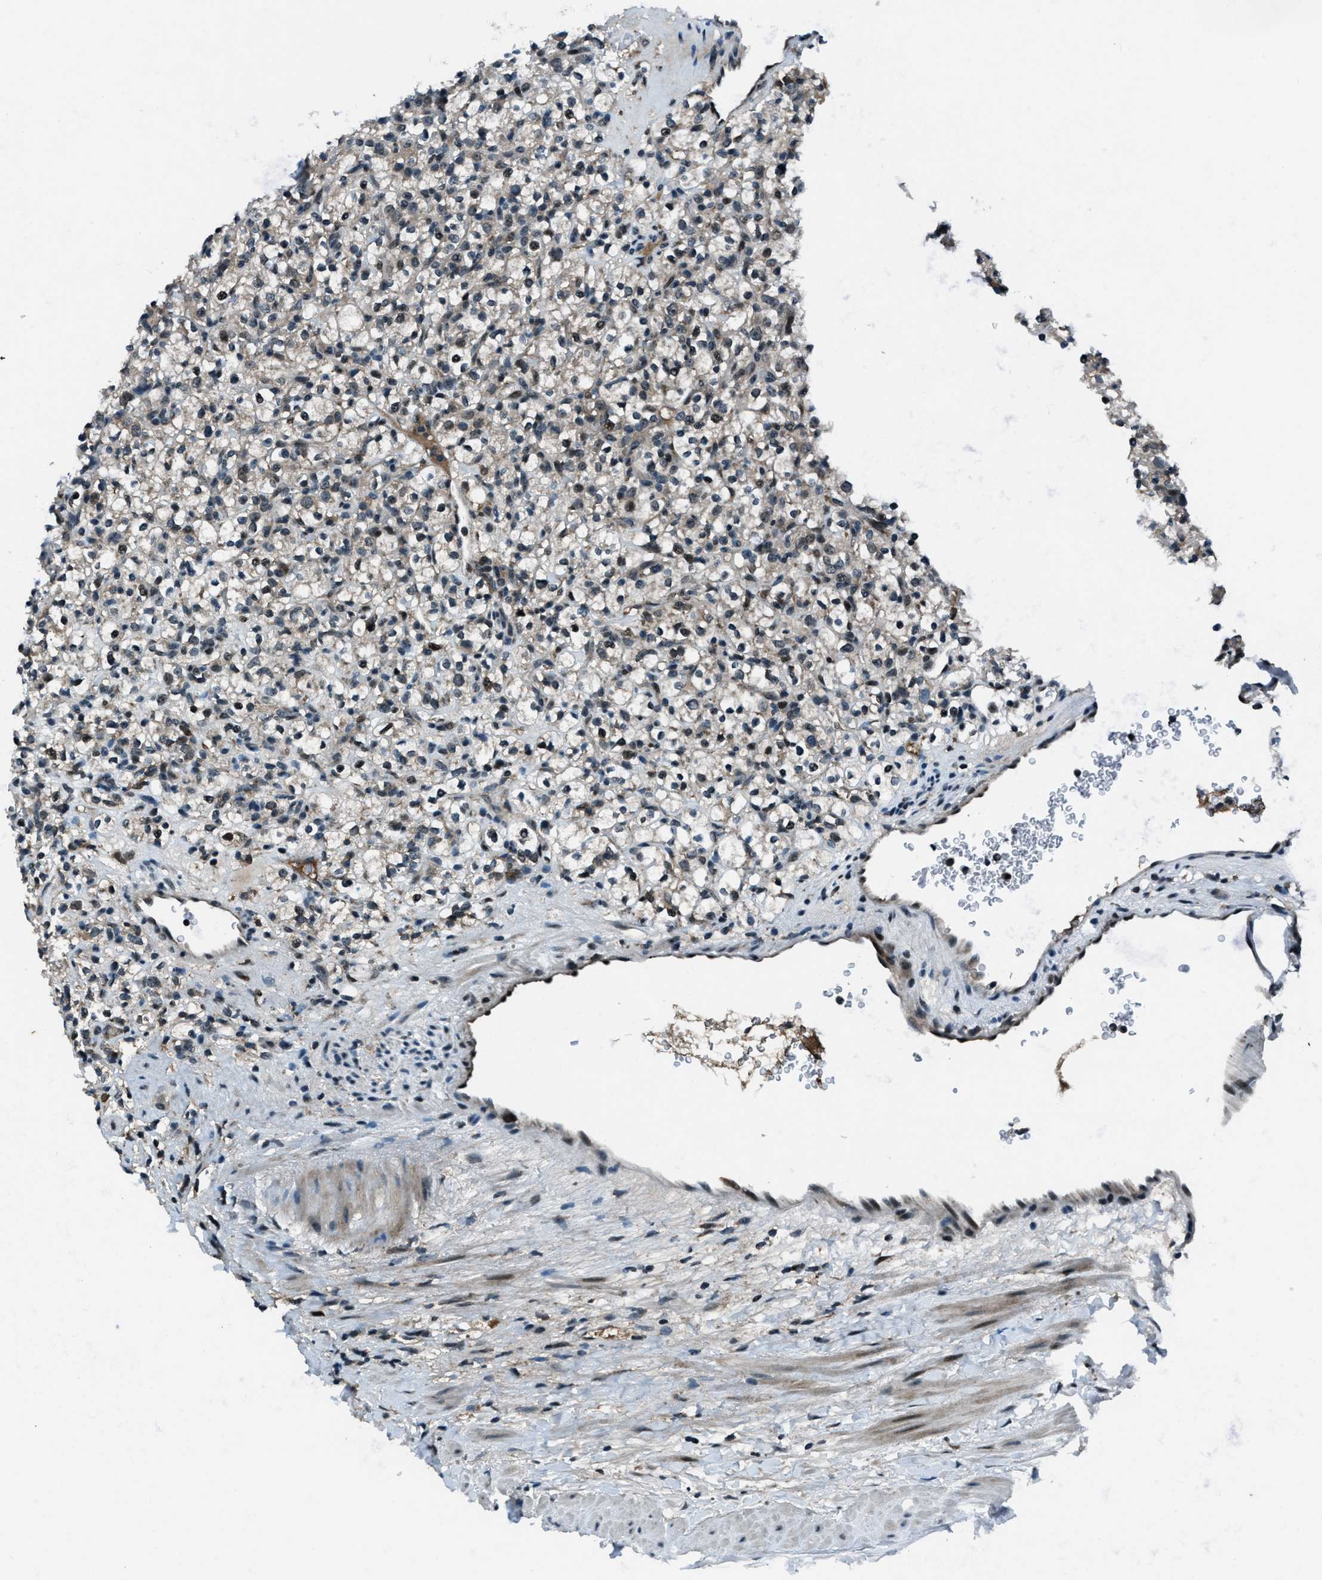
{"staining": {"intensity": "negative", "quantity": "none", "location": "none"}, "tissue": "renal cancer", "cell_type": "Tumor cells", "image_type": "cancer", "snomed": [{"axis": "morphology", "description": "Normal tissue, NOS"}, {"axis": "morphology", "description": "Adenocarcinoma, NOS"}, {"axis": "topography", "description": "Kidney"}], "caption": "Immunohistochemical staining of human adenocarcinoma (renal) demonstrates no significant staining in tumor cells.", "gene": "ACTL9", "patient": {"sex": "female", "age": 72}}